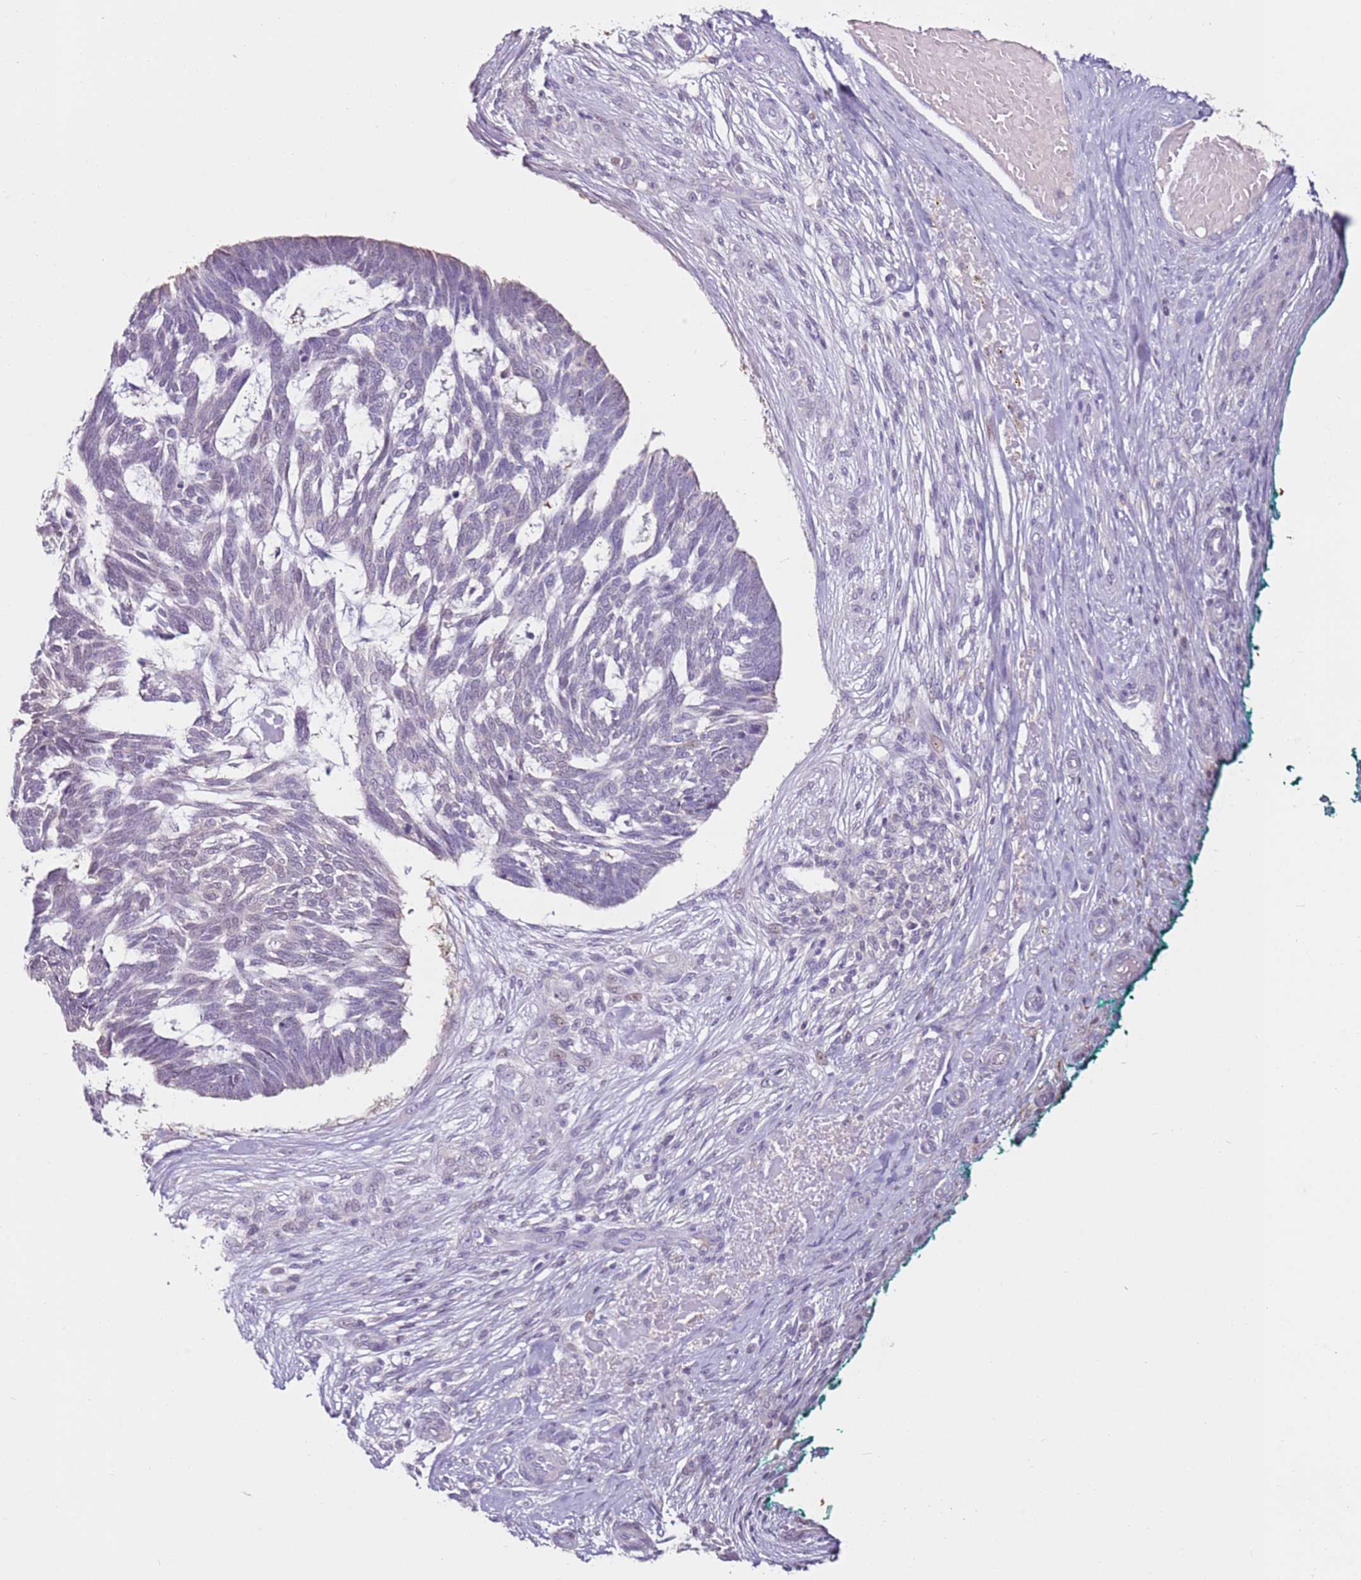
{"staining": {"intensity": "negative", "quantity": "none", "location": "none"}, "tissue": "skin cancer", "cell_type": "Tumor cells", "image_type": "cancer", "snomed": [{"axis": "morphology", "description": "Basal cell carcinoma"}, {"axis": "topography", "description": "Skin"}], "caption": "An image of human skin cancer (basal cell carcinoma) is negative for staining in tumor cells. (DAB immunohistochemistry visualized using brightfield microscopy, high magnification).", "gene": "MDH1", "patient": {"sex": "male", "age": 88}}